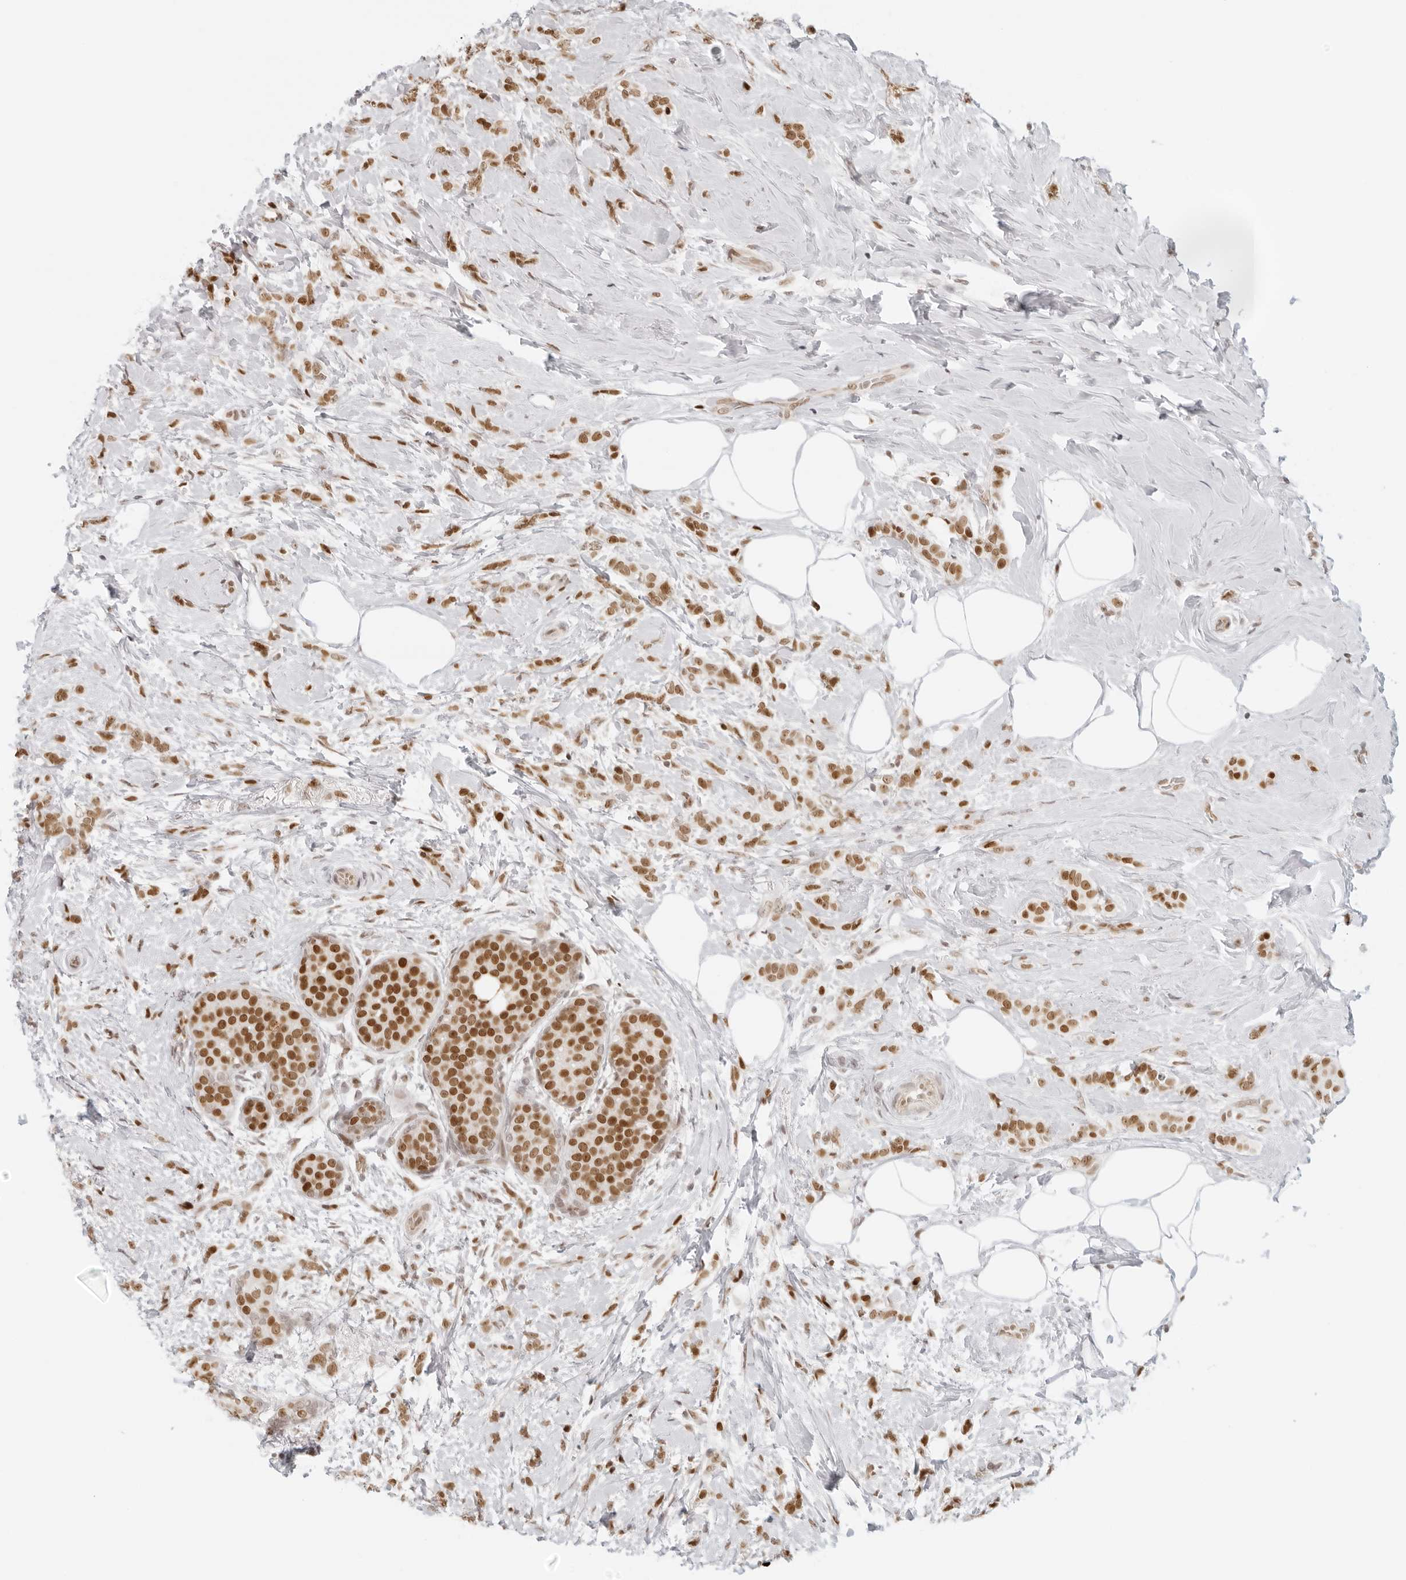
{"staining": {"intensity": "moderate", "quantity": ">75%", "location": "nuclear"}, "tissue": "breast cancer", "cell_type": "Tumor cells", "image_type": "cancer", "snomed": [{"axis": "morphology", "description": "Lobular carcinoma, in situ"}, {"axis": "morphology", "description": "Lobular carcinoma"}, {"axis": "topography", "description": "Breast"}], "caption": "High-power microscopy captured an IHC histopathology image of lobular carcinoma in situ (breast), revealing moderate nuclear expression in approximately >75% of tumor cells. The staining was performed using DAB (3,3'-diaminobenzidine) to visualize the protein expression in brown, while the nuclei were stained in blue with hematoxylin (Magnification: 20x).", "gene": "RCC1", "patient": {"sex": "female", "age": 41}}